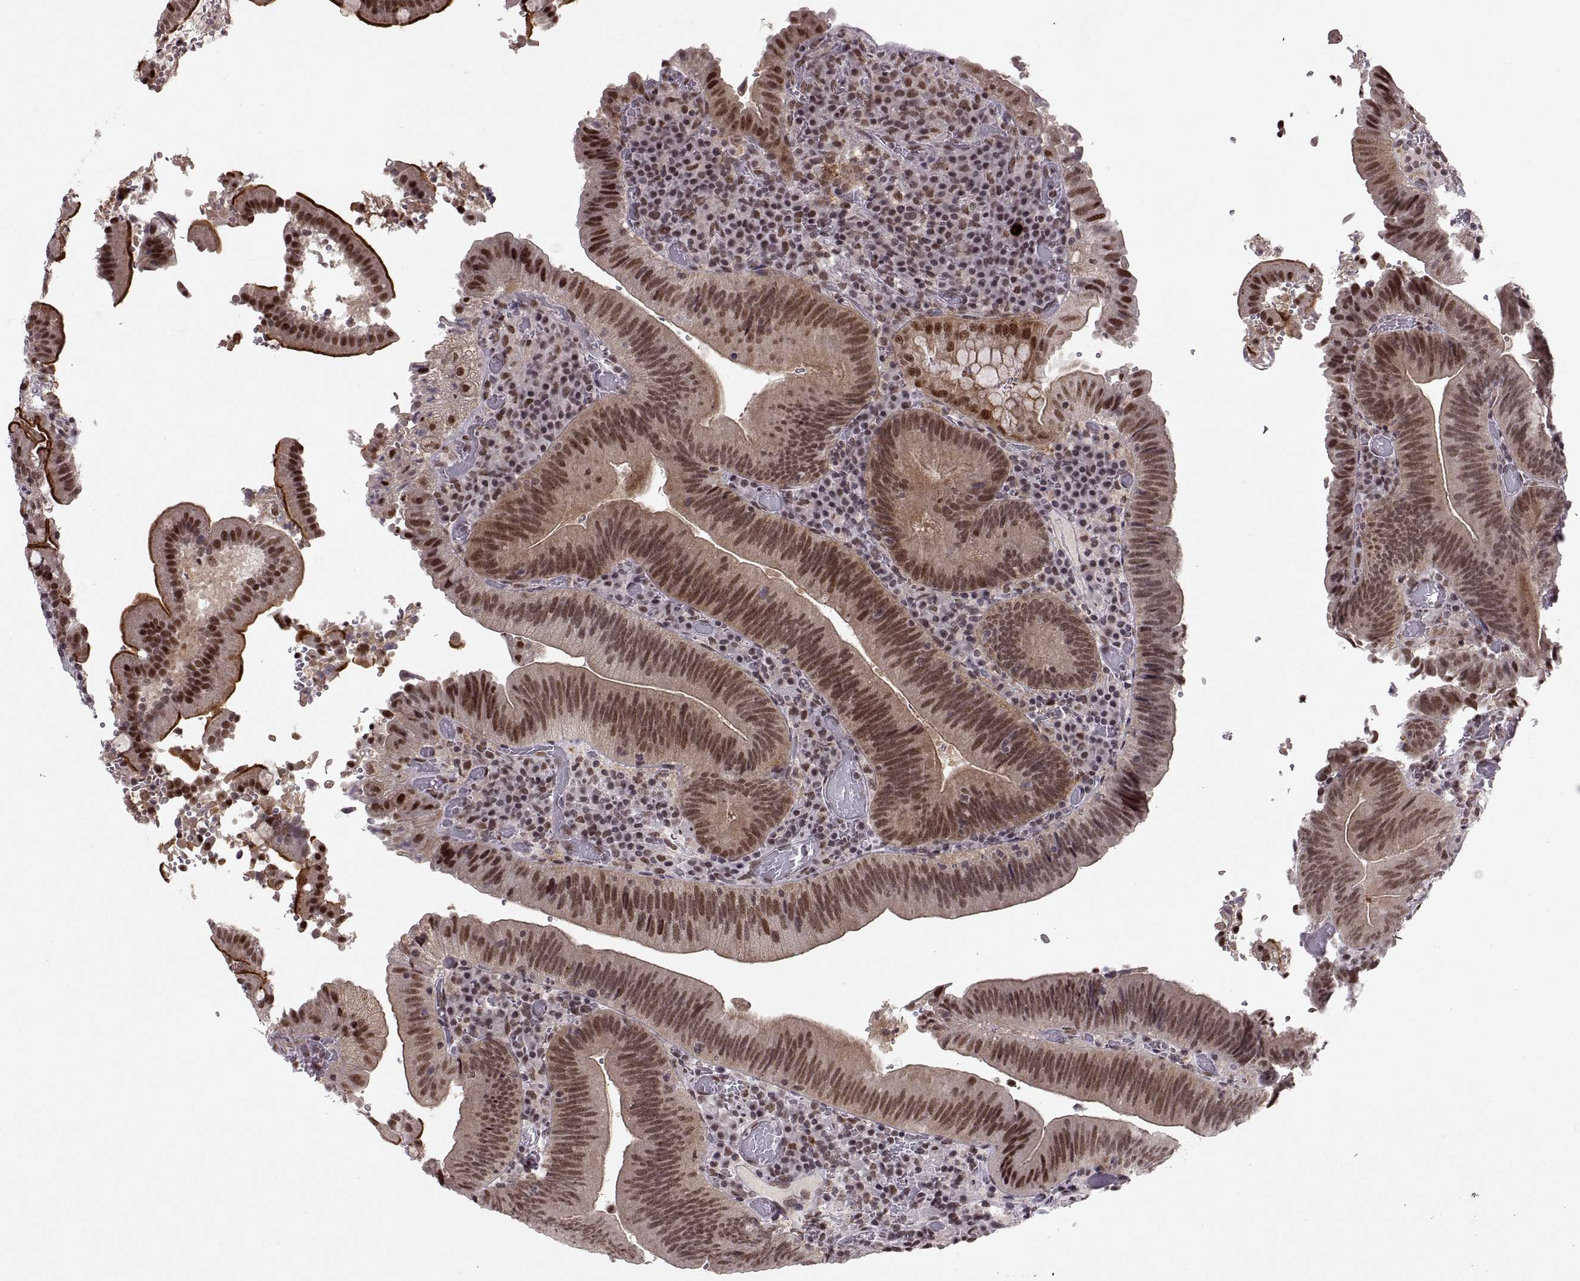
{"staining": {"intensity": "moderate", "quantity": ">75%", "location": "cytoplasmic/membranous,nuclear"}, "tissue": "duodenum", "cell_type": "Glandular cells", "image_type": "normal", "snomed": [{"axis": "morphology", "description": "Normal tissue, NOS"}, {"axis": "topography", "description": "Duodenum"}], "caption": "High-magnification brightfield microscopy of unremarkable duodenum stained with DAB (brown) and counterstained with hematoxylin (blue). glandular cells exhibit moderate cytoplasmic/membranous,nuclear positivity is present in about>75% of cells.", "gene": "MT1E", "patient": {"sex": "female", "age": 62}}